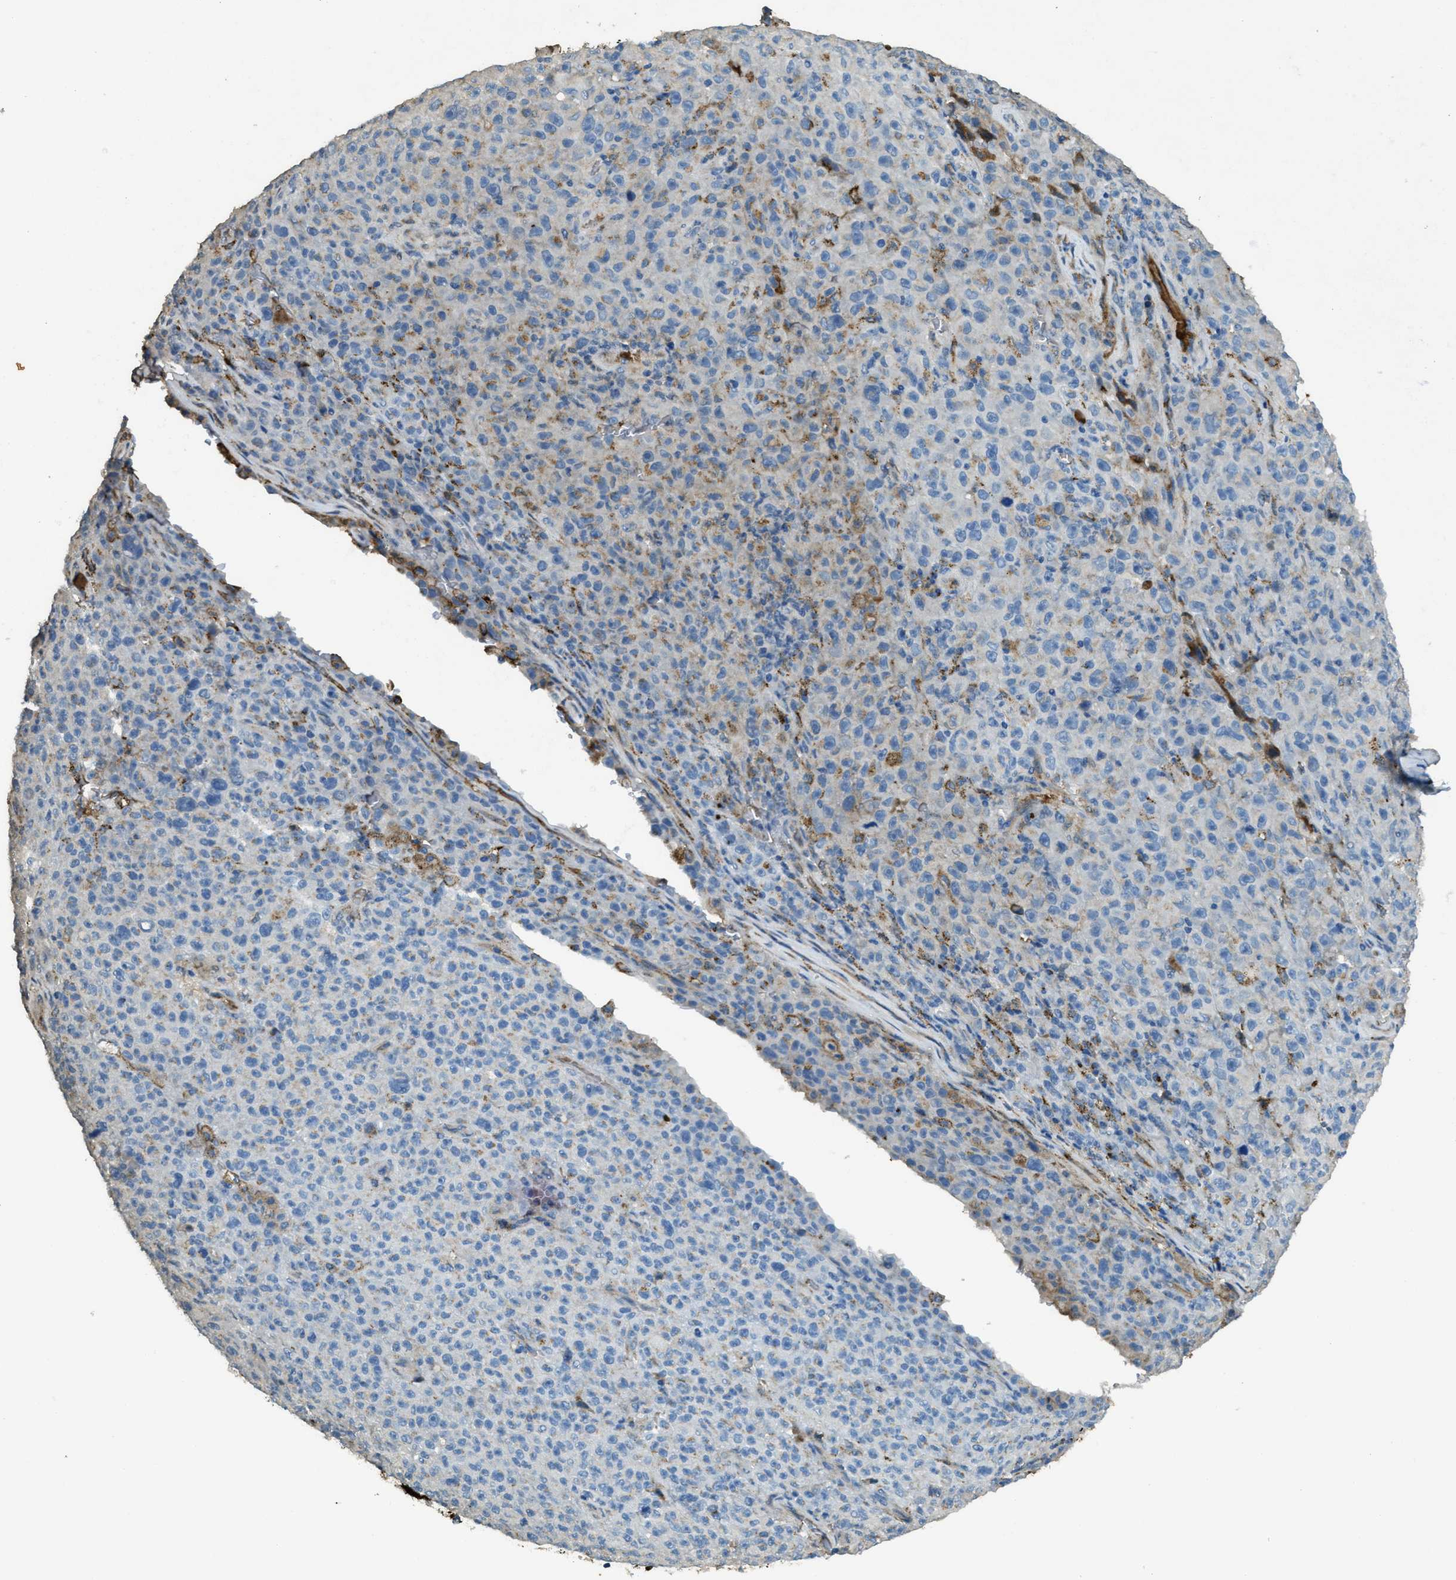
{"staining": {"intensity": "weak", "quantity": "<25%", "location": "cytoplasmic/membranous"}, "tissue": "melanoma", "cell_type": "Tumor cells", "image_type": "cancer", "snomed": [{"axis": "morphology", "description": "Malignant melanoma, NOS"}, {"axis": "topography", "description": "Skin"}], "caption": "DAB immunohistochemical staining of human melanoma shows no significant staining in tumor cells.", "gene": "TRIM59", "patient": {"sex": "female", "age": 82}}